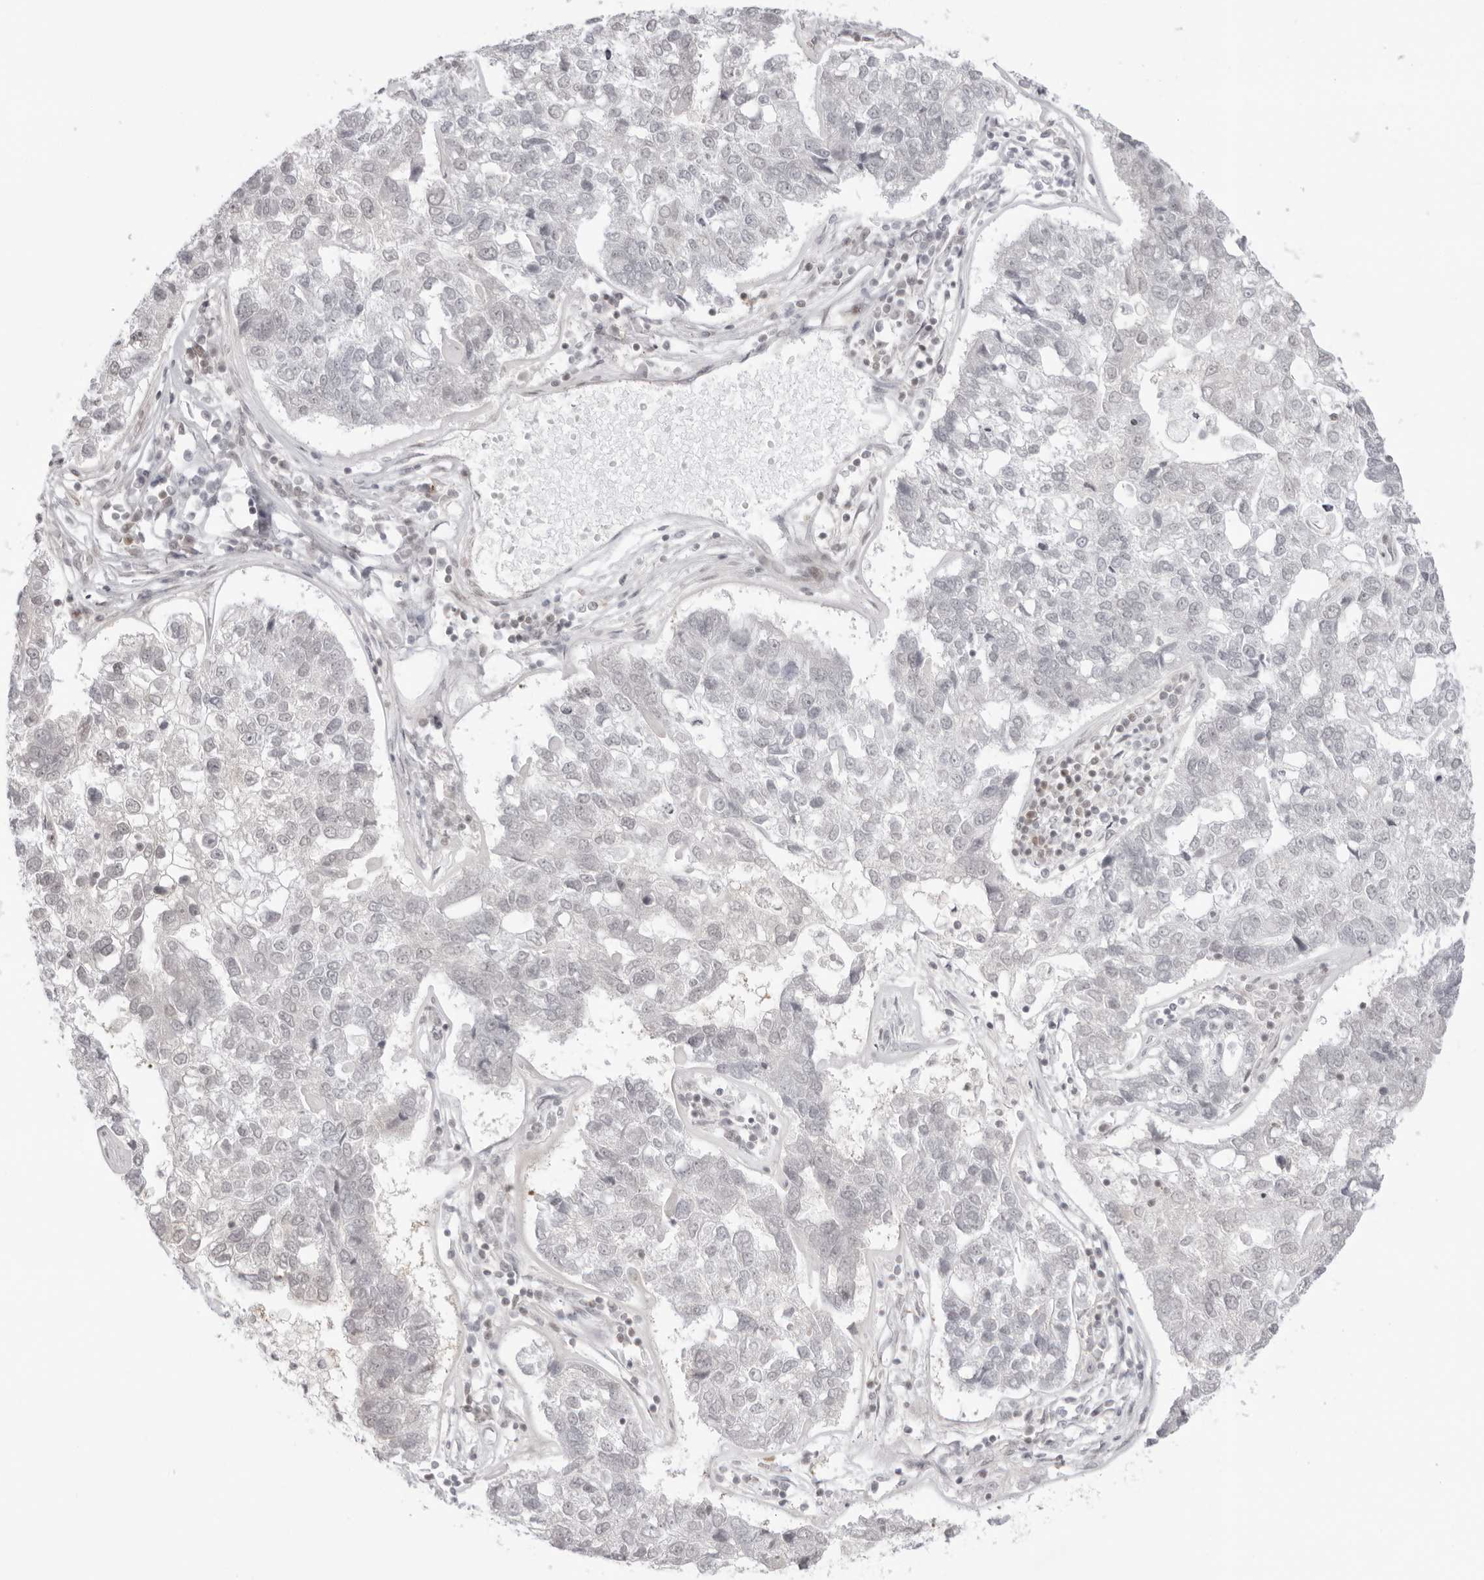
{"staining": {"intensity": "negative", "quantity": "none", "location": "none"}, "tissue": "pancreatic cancer", "cell_type": "Tumor cells", "image_type": "cancer", "snomed": [{"axis": "morphology", "description": "Adenocarcinoma, NOS"}, {"axis": "topography", "description": "Pancreas"}], "caption": "Pancreatic adenocarcinoma stained for a protein using immunohistochemistry shows no staining tumor cells.", "gene": "RNF146", "patient": {"sex": "female", "age": 61}}